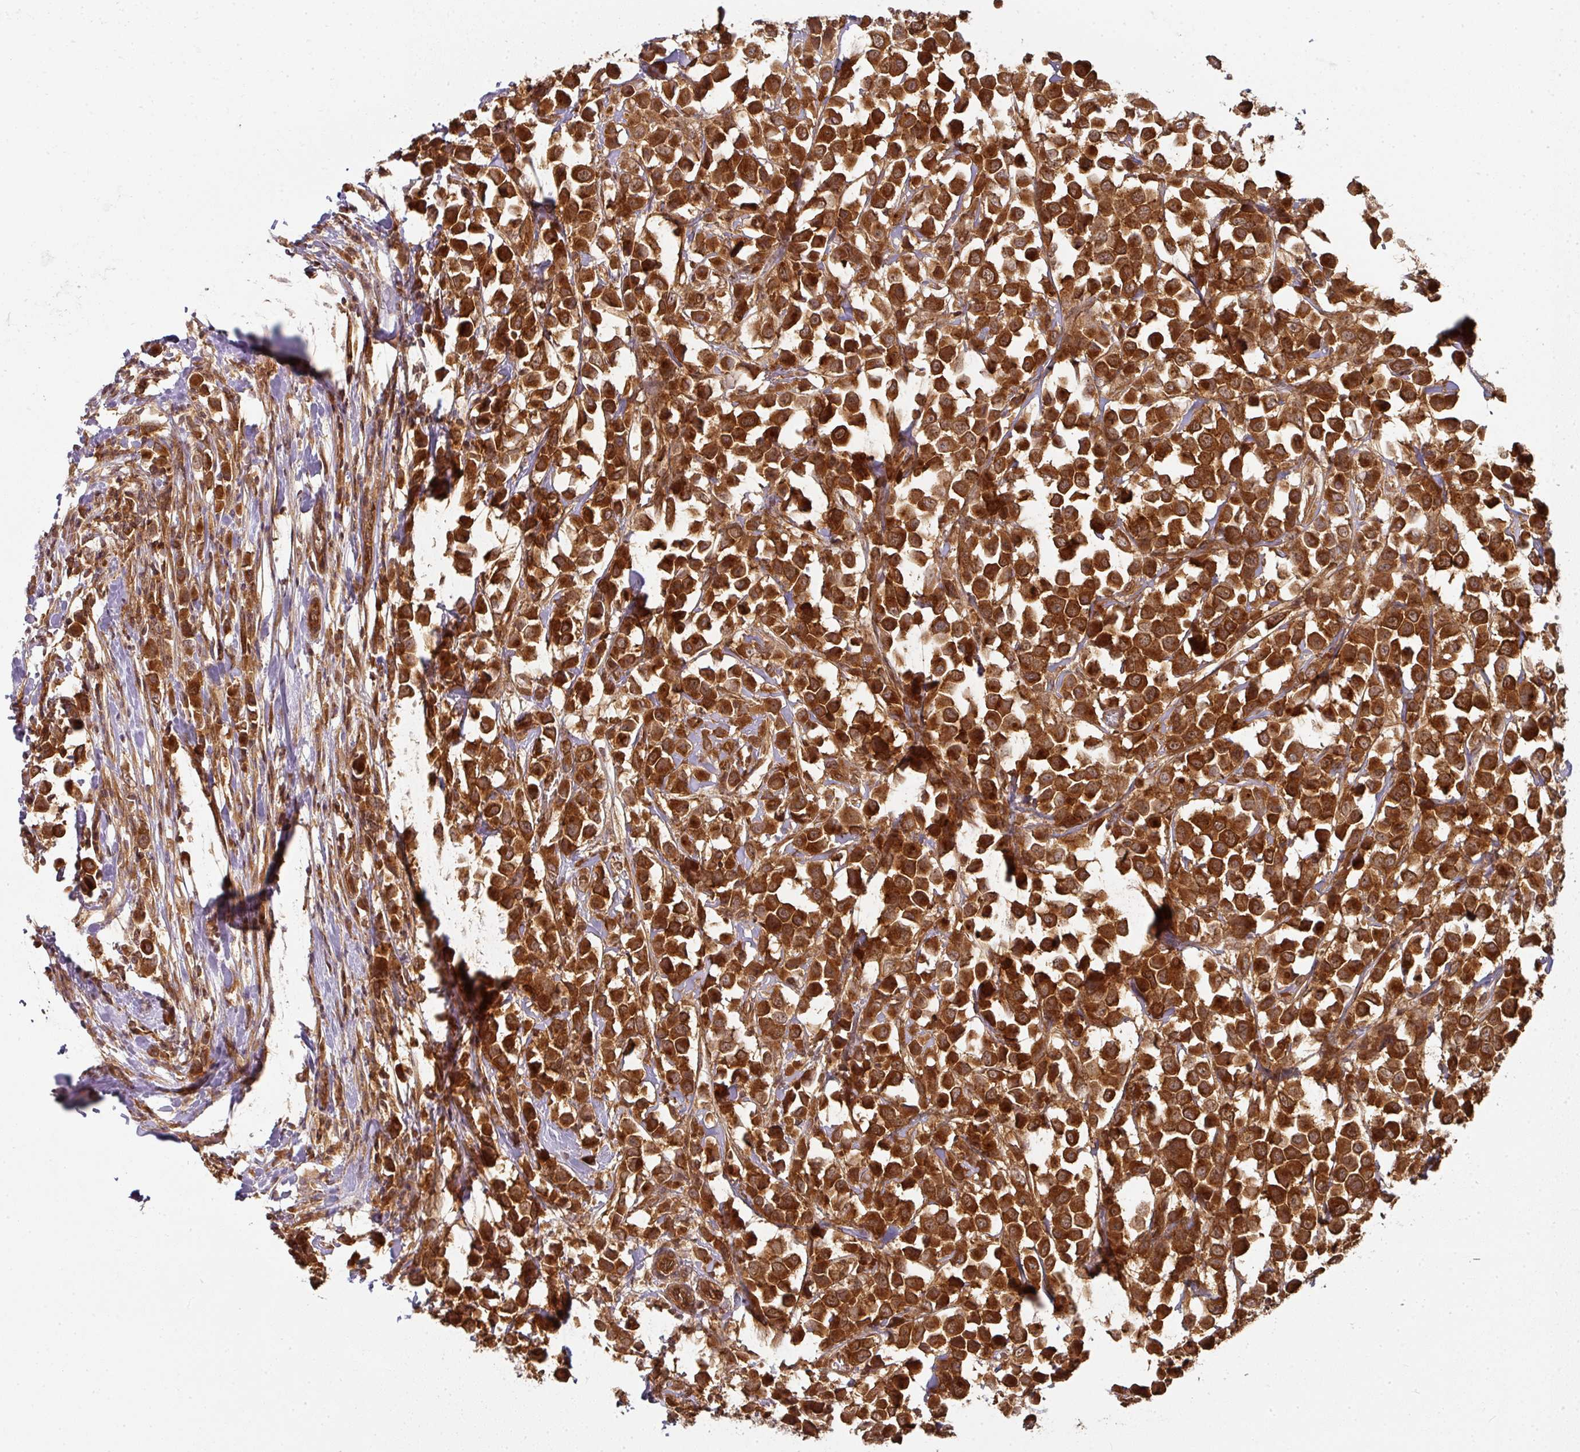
{"staining": {"intensity": "strong", "quantity": ">75%", "location": "cytoplasmic/membranous"}, "tissue": "breast cancer", "cell_type": "Tumor cells", "image_type": "cancer", "snomed": [{"axis": "morphology", "description": "Duct carcinoma"}, {"axis": "topography", "description": "Breast"}], "caption": "Tumor cells reveal high levels of strong cytoplasmic/membranous positivity in about >75% of cells in infiltrating ductal carcinoma (breast). The protein of interest is shown in brown color, while the nuclei are stained blue.", "gene": "EIF4EBP2", "patient": {"sex": "female", "age": 61}}